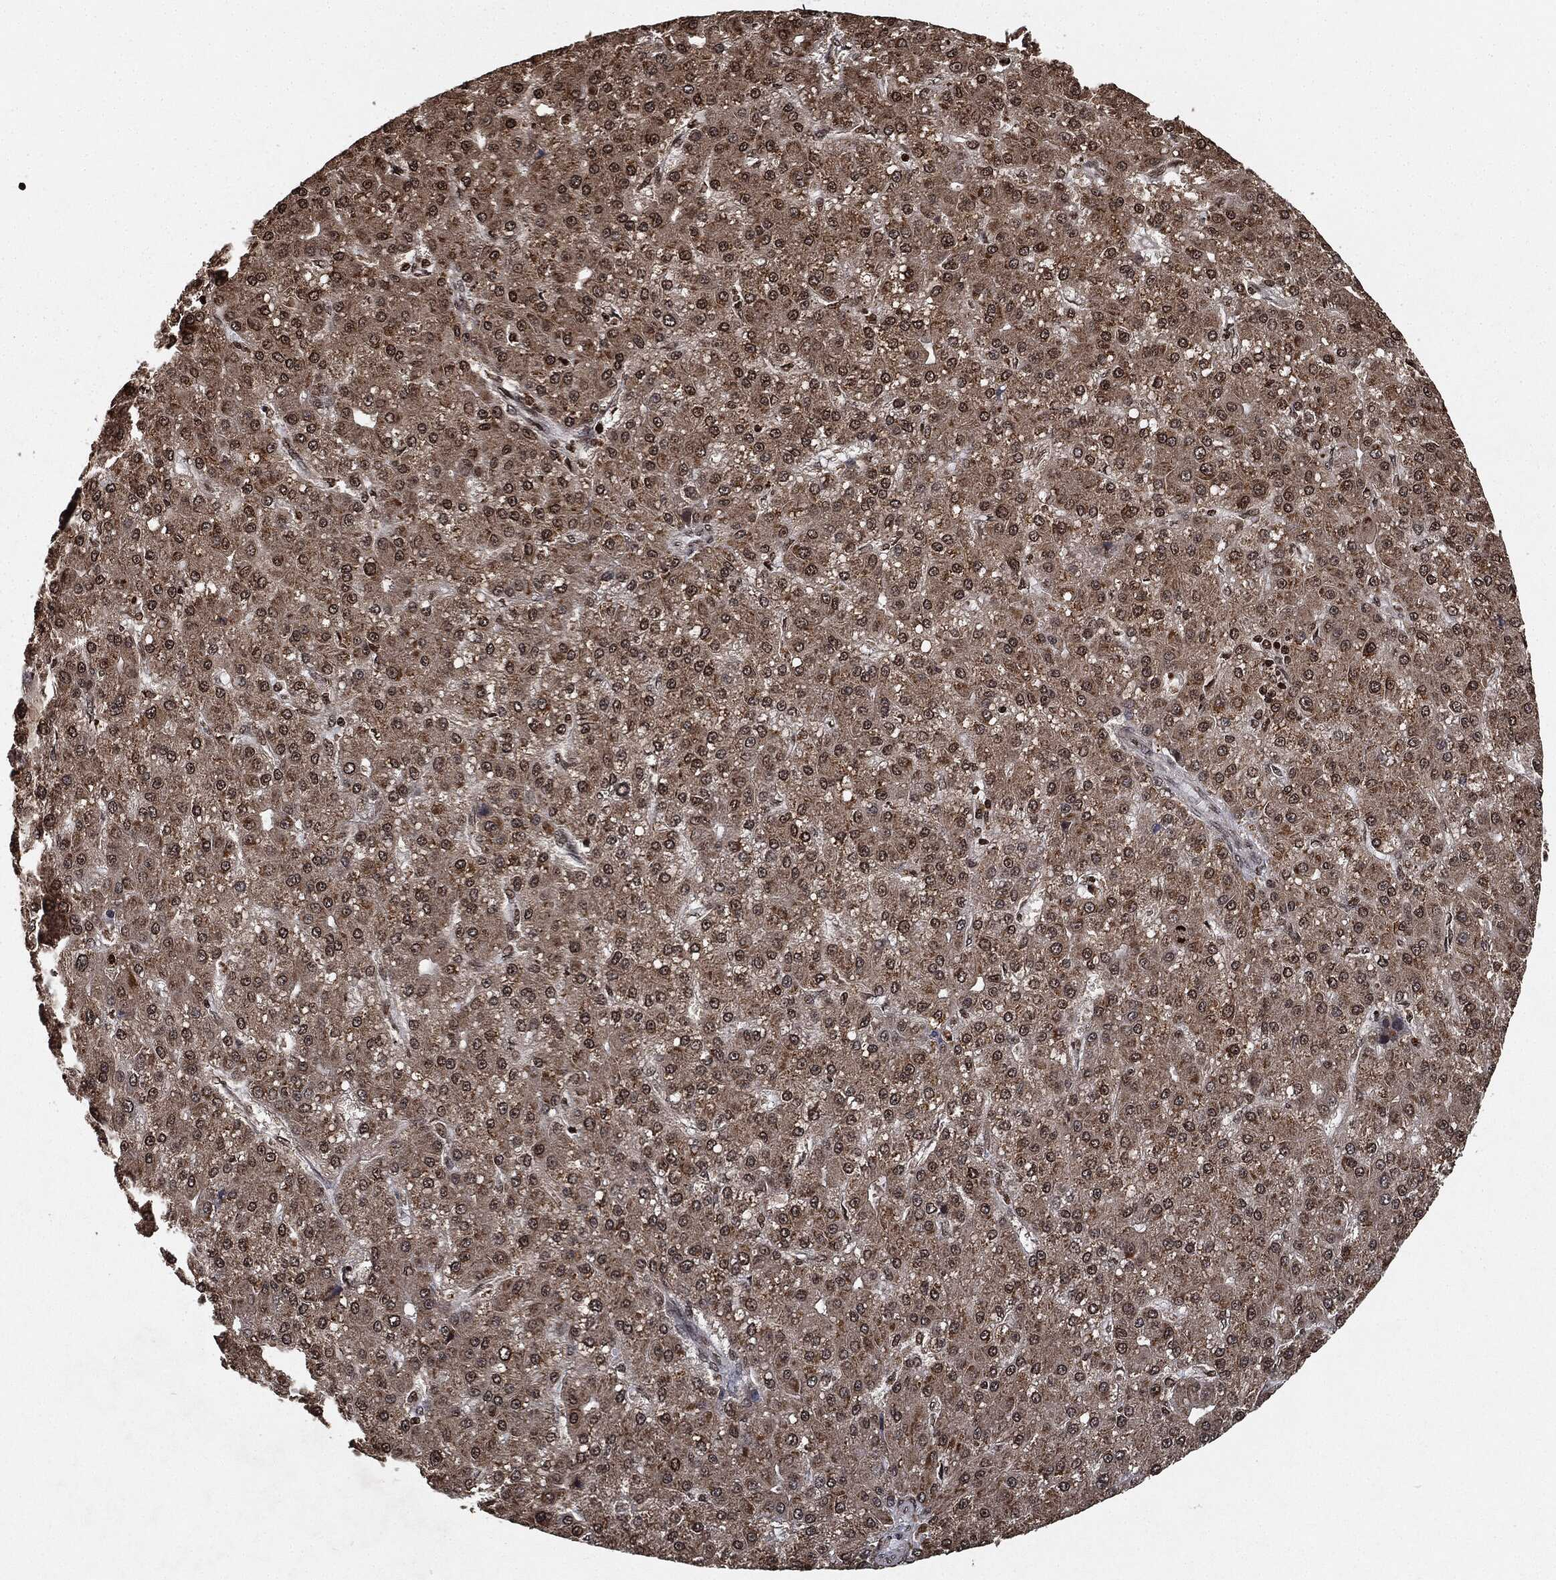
{"staining": {"intensity": "weak", "quantity": ">75%", "location": "cytoplasmic/membranous"}, "tissue": "liver cancer", "cell_type": "Tumor cells", "image_type": "cancer", "snomed": [{"axis": "morphology", "description": "Carcinoma, Hepatocellular, NOS"}, {"axis": "topography", "description": "Liver"}], "caption": "Immunohistochemistry (IHC) (DAB (3,3'-diaminobenzidine)) staining of hepatocellular carcinoma (liver) displays weak cytoplasmic/membranous protein expression in about >75% of tumor cells.", "gene": "PDK1", "patient": {"sex": "male", "age": 67}}